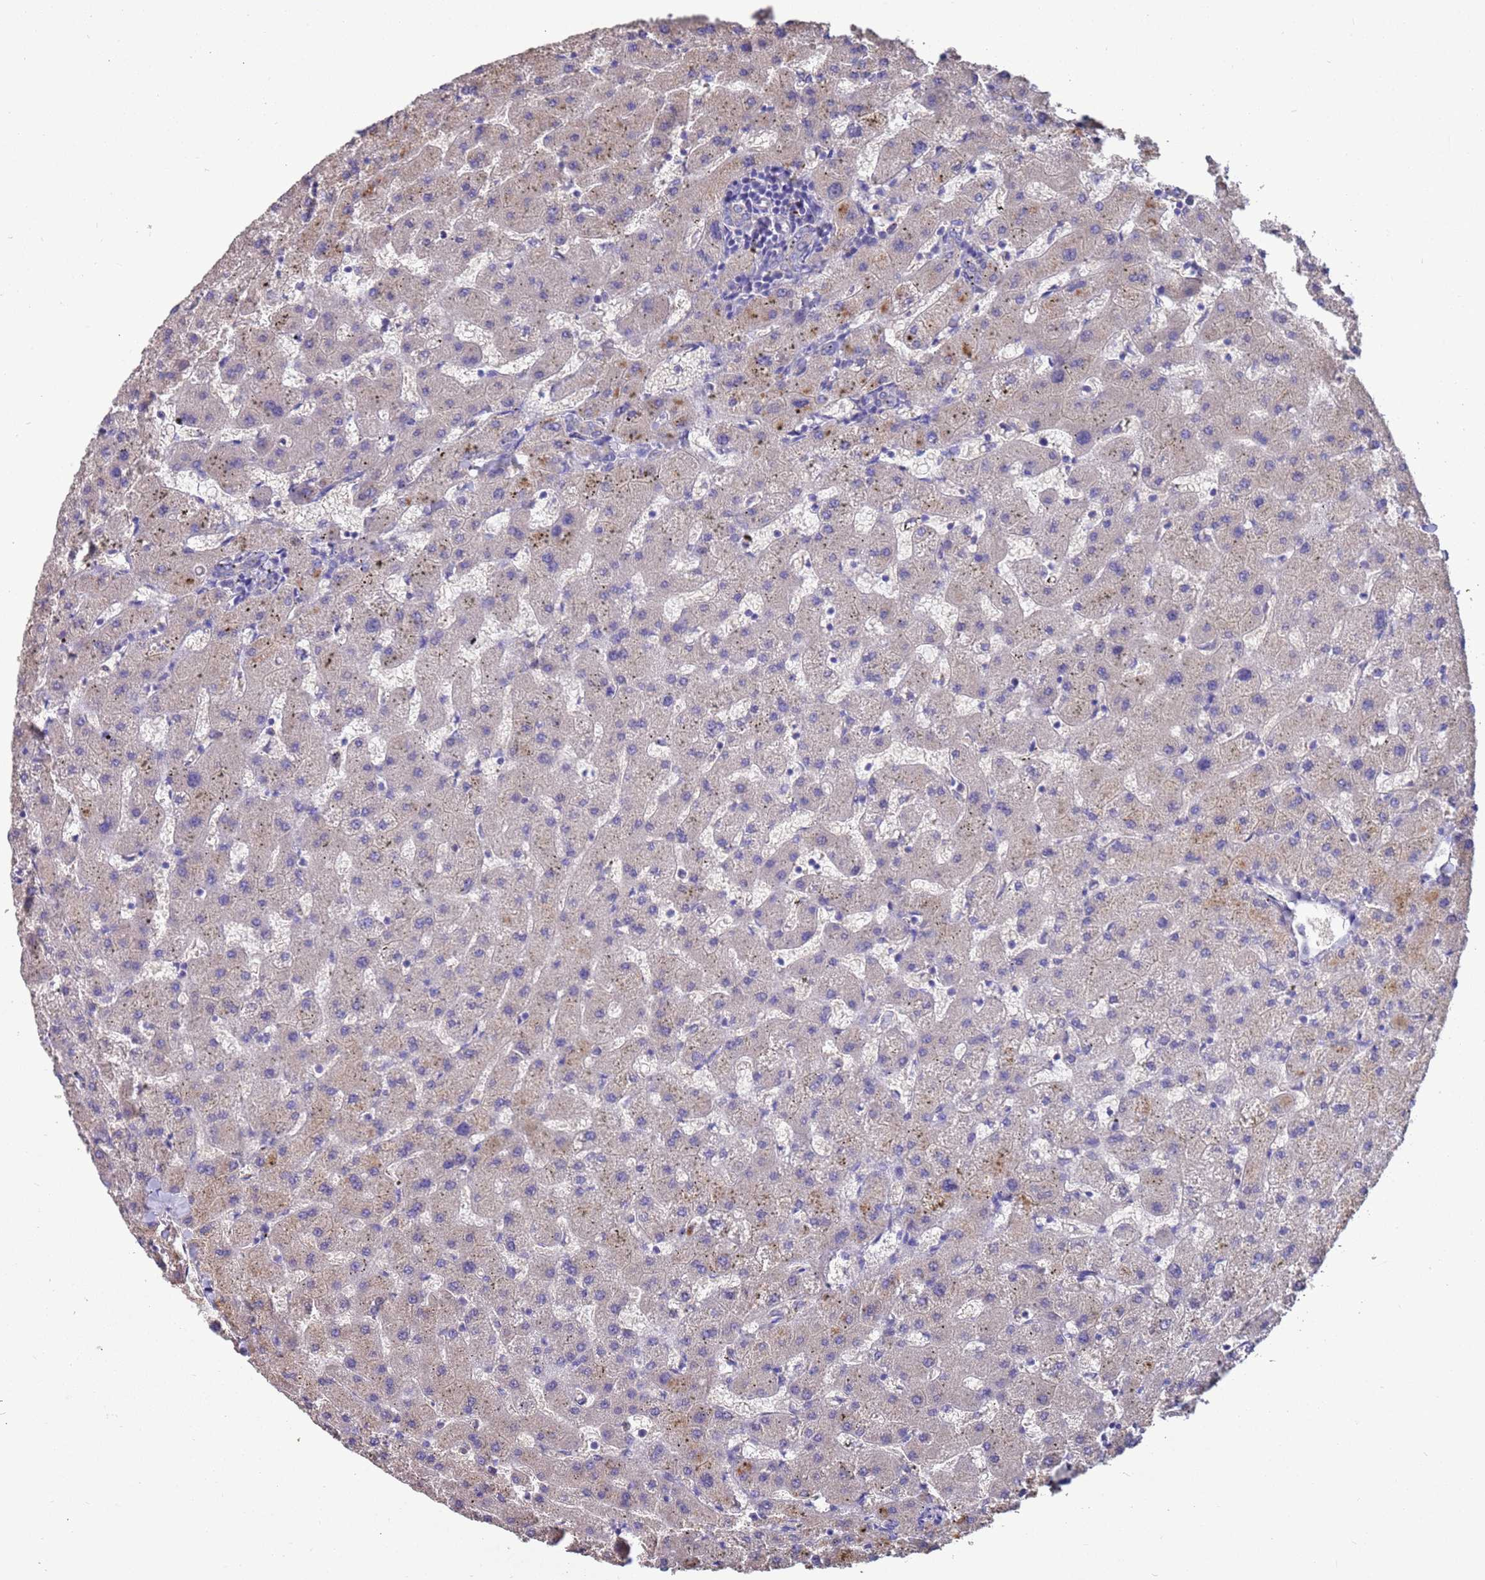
{"staining": {"intensity": "negative", "quantity": "none", "location": "none"}, "tissue": "liver", "cell_type": "Cholangiocytes", "image_type": "normal", "snomed": [{"axis": "morphology", "description": "Normal tissue, NOS"}, {"axis": "topography", "description": "Liver"}], "caption": "The micrograph shows no staining of cholangiocytes in benign liver. (DAB (3,3'-diaminobenzidine) immunohistochemistry visualized using brightfield microscopy, high magnification).", "gene": "SRL", "patient": {"sex": "female", "age": 63}}